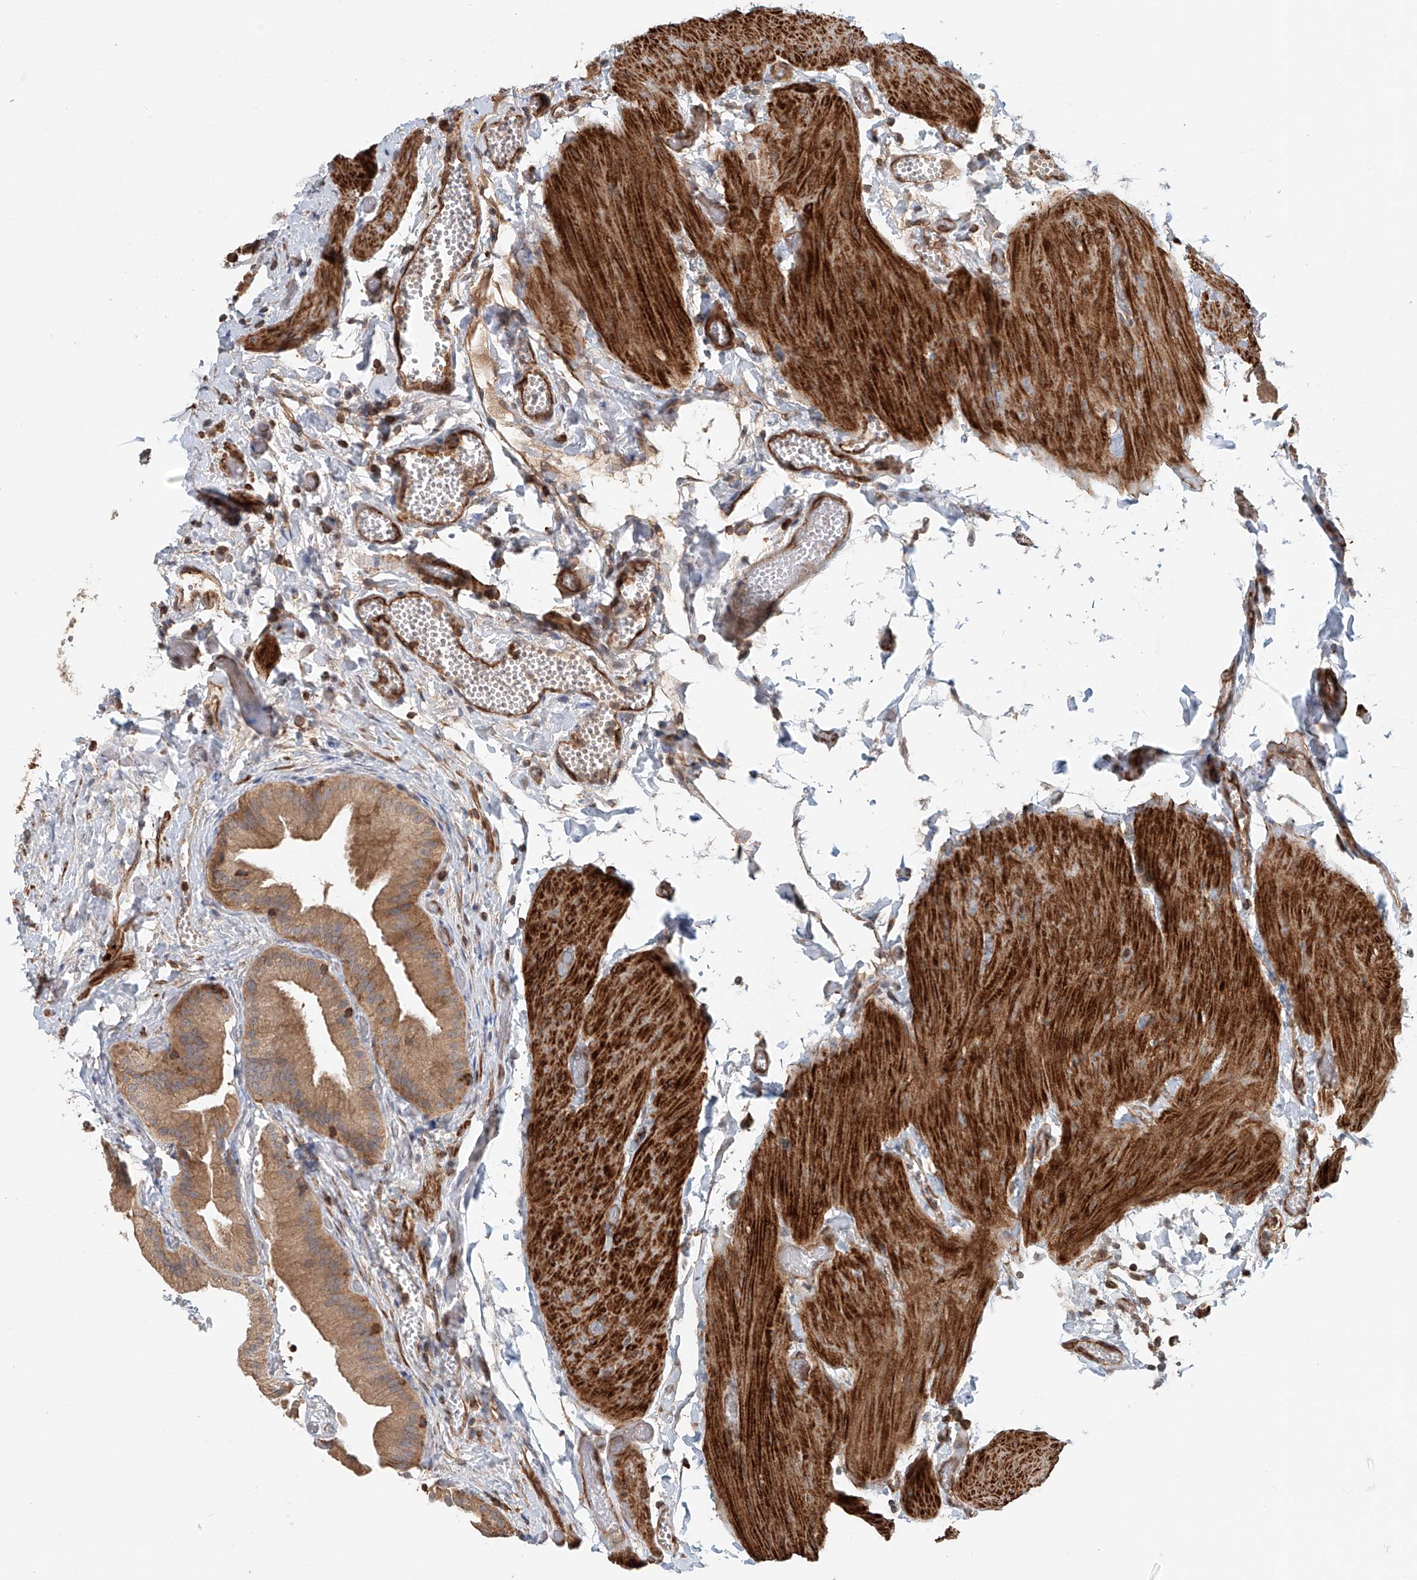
{"staining": {"intensity": "moderate", "quantity": ">75%", "location": "cytoplasmic/membranous"}, "tissue": "gallbladder", "cell_type": "Glandular cells", "image_type": "normal", "snomed": [{"axis": "morphology", "description": "Normal tissue, NOS"}, {"axis": "topography", "description": "Gallbladder"}], "caption": "A high-resolution image shows IHC staining of unremarkable gallbladder, which reveals moderate cytoplasmic/membranous positivity in approximately >75% of glandular cells.", "gene": "FRYL", "patient": {"sex": "female", "age": 64}}